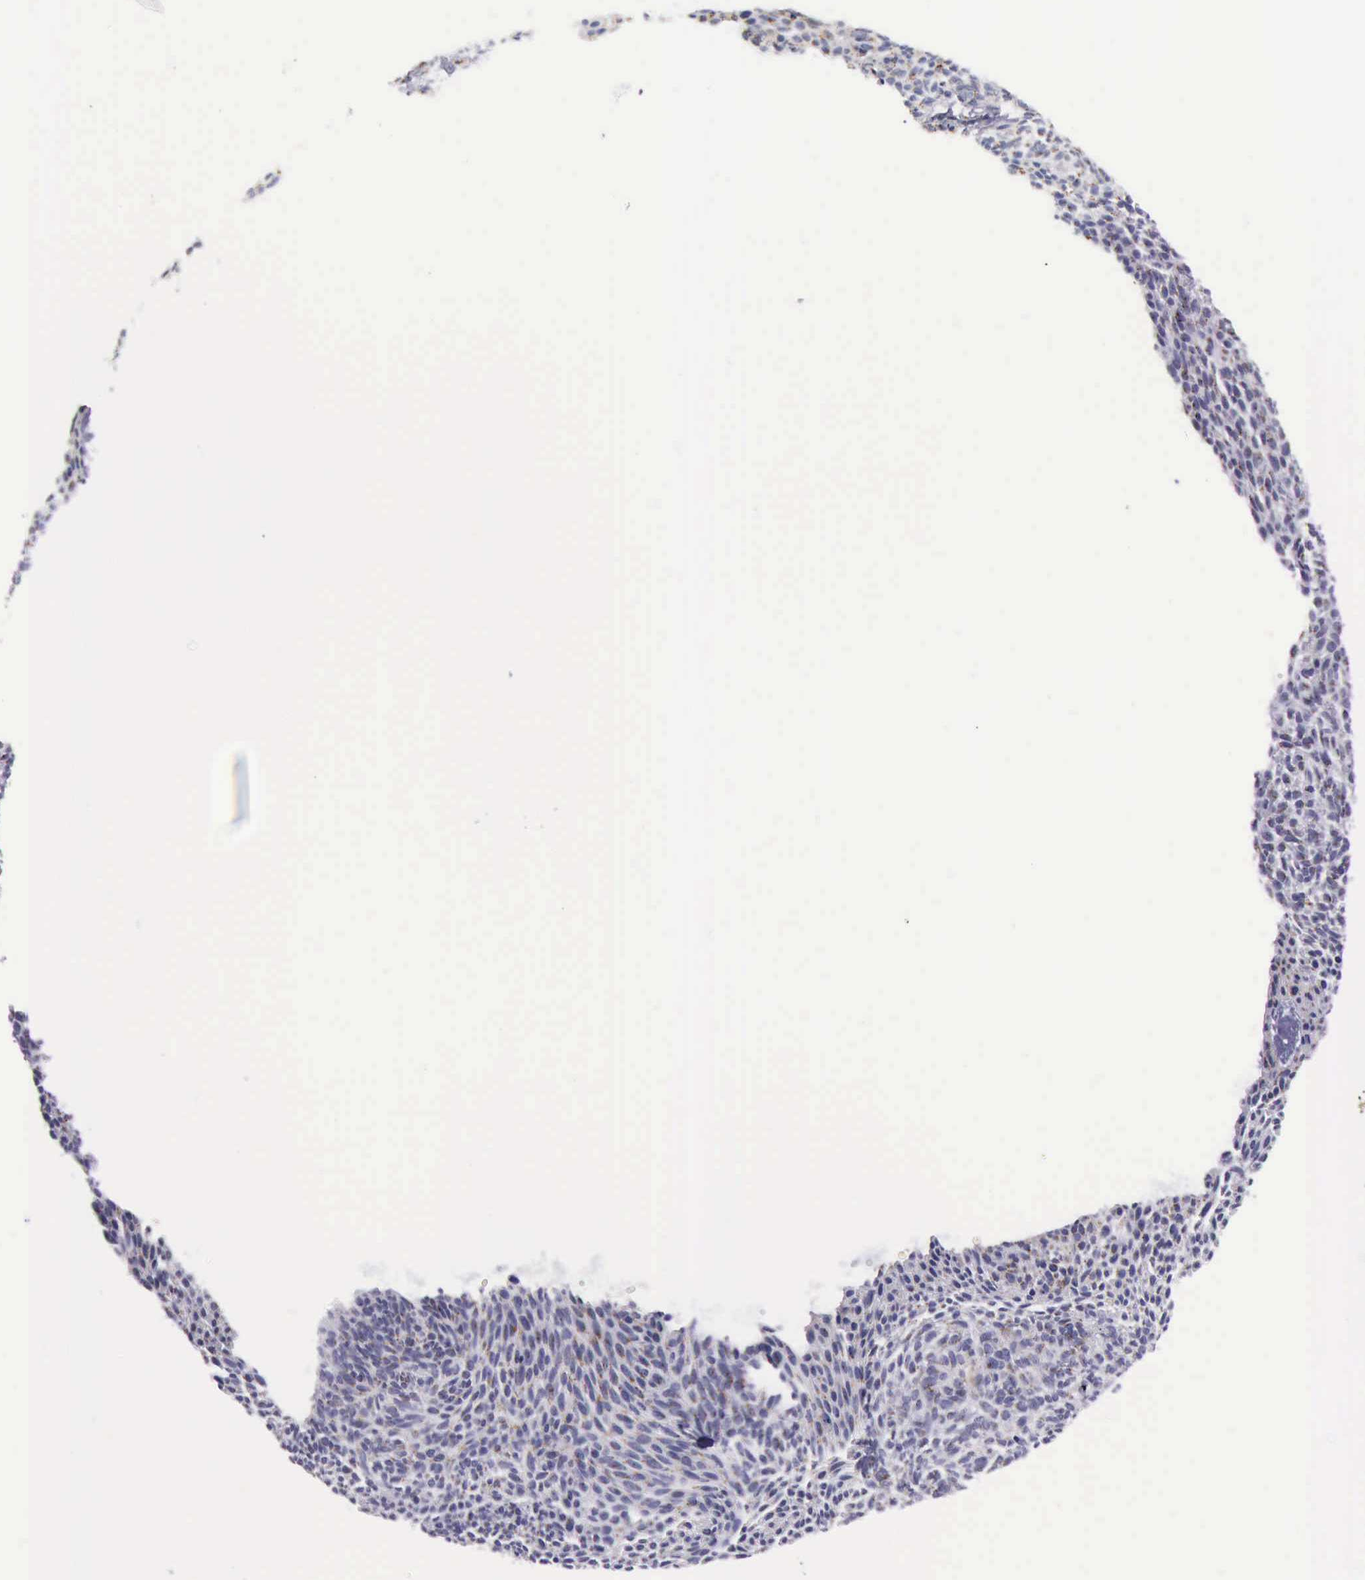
{"staining": {"intensity": "weak", "quantity": "<25%", "location": "cytoplasmic/membranous"}, "tissue": "skin cancer", "cell_type": "Tumor cells", "image_type": "cancer", "snomed": [{"axis": "morphology", "description": "Basal cell carcinoma"}, {"axis": "topography", "description": "Skin"}], "caption": "DAB (3,3'-diaminobenzidine) immunohistochemical staining of human skin cancer (basal cell carcinoma) displays no significant positivity in tumor cells.", "gene": "GOLGA5", "patient": {"sex": "male", "age": 84}}